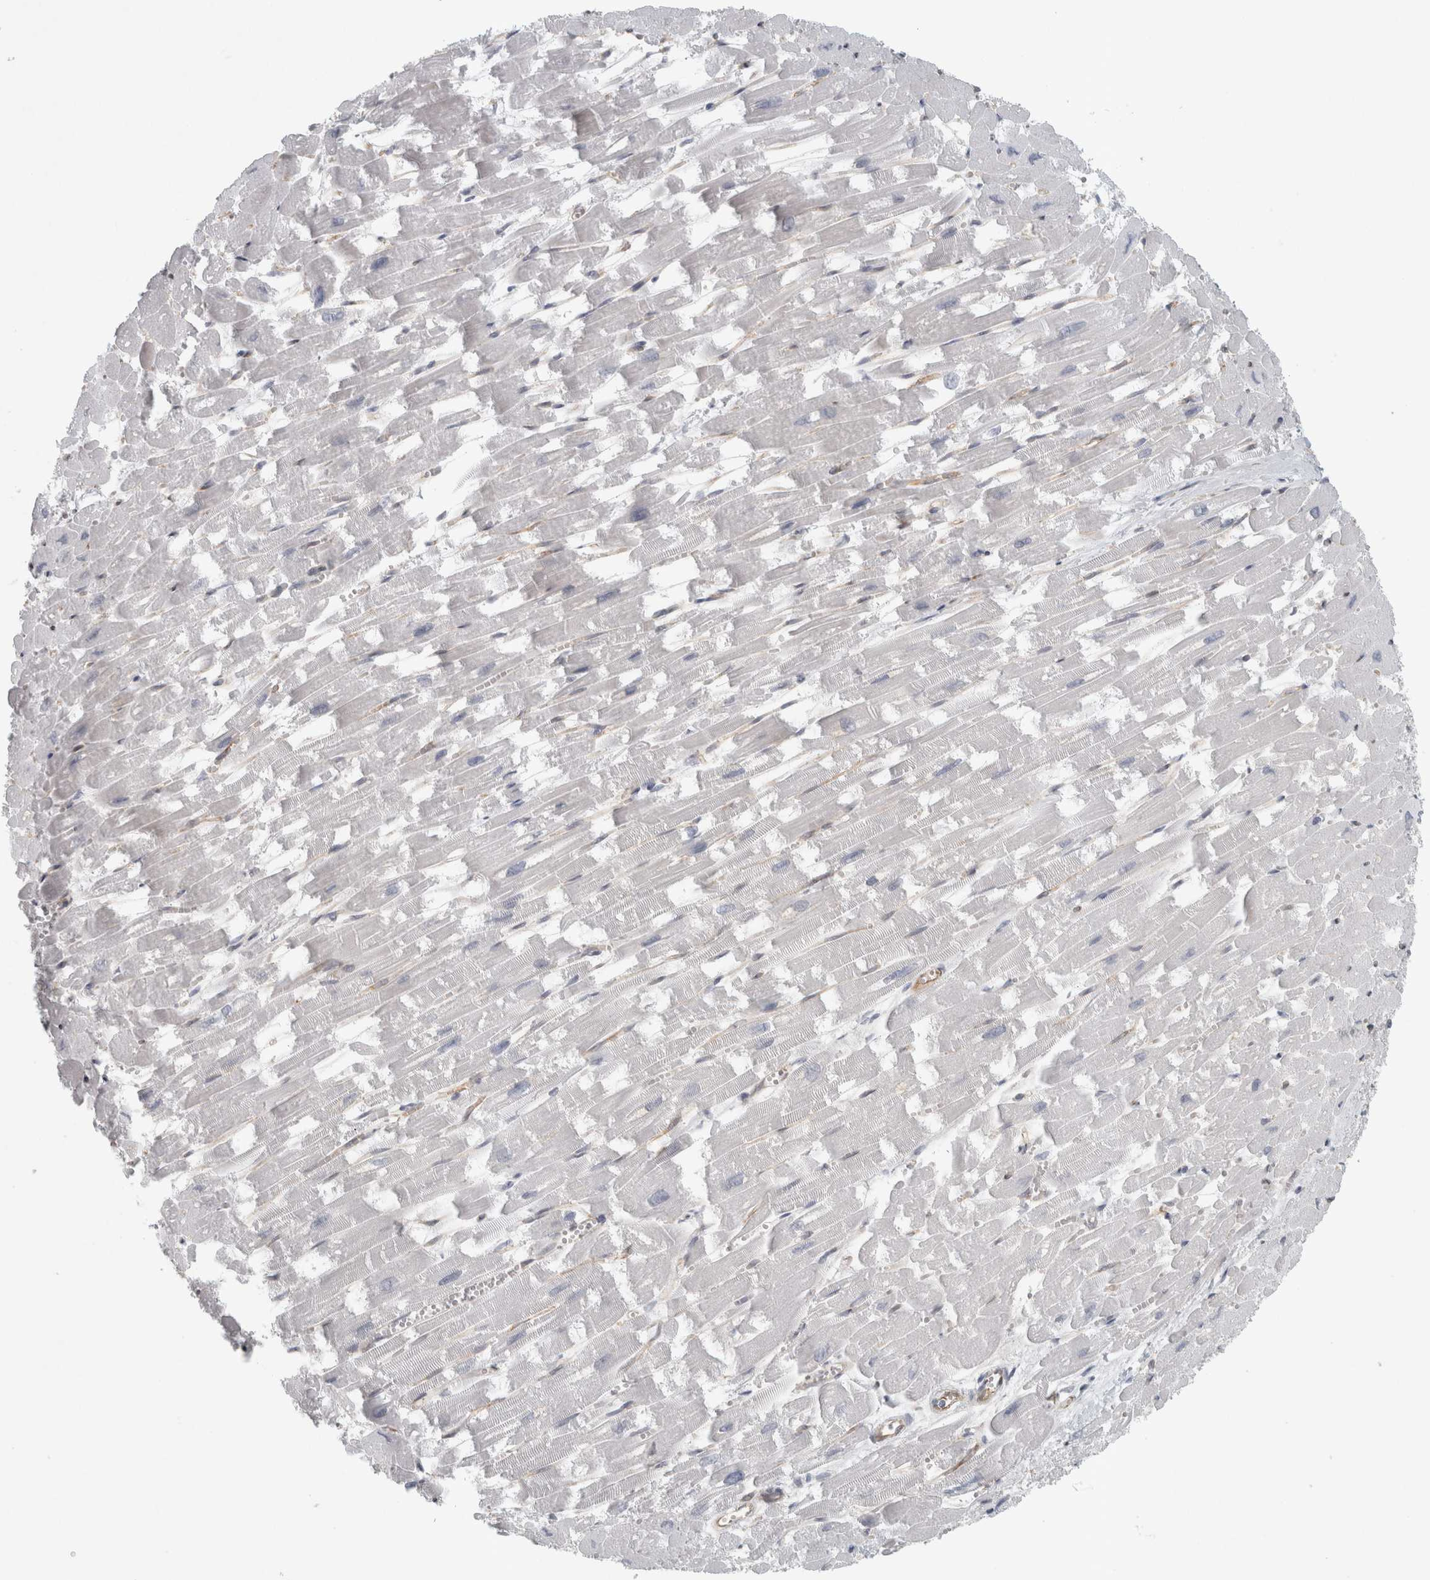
{"staining": {"intensity": "negative", "quantity": "none", "location": "none"}, "tissue": "heart muscle", "cell_type": "Cardiomyocytes", "image_type": "normal", "snomed": [{"axis": "morphology", "description": "Normal tissue, NOS"}, {"axis": "topography", "description": "Heart"}], "caption": "Histopathology image shows no protein staining in cardiomyocytes of normal heart muscle. (DAB immunohistochemistry (IHC), high magnification).", "gene": "PEX6", "patient": {"sex": "male", "age": 54}}